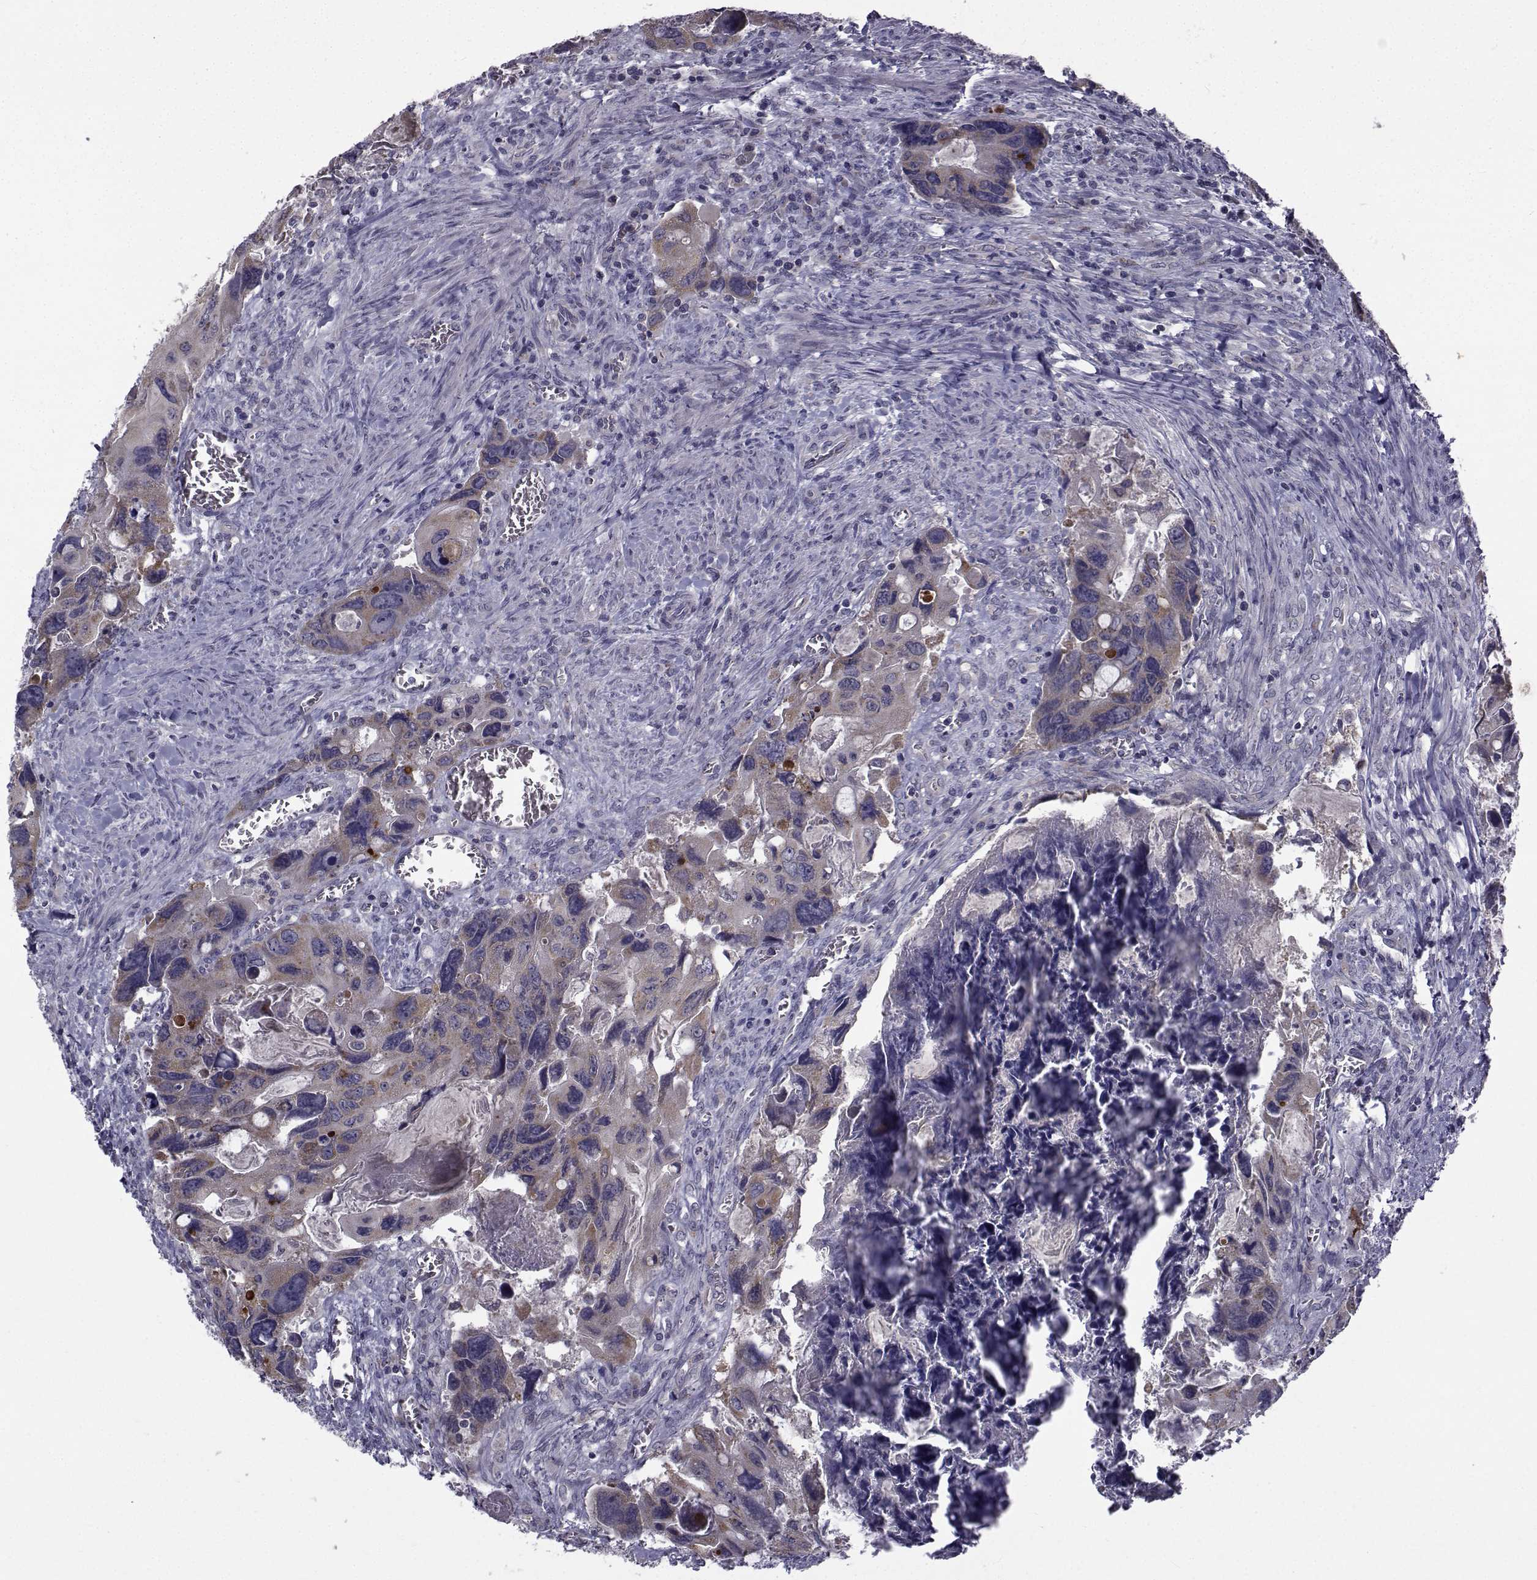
{"staining": {"intensity": "weak", "quantity": "25%-75%", "location": "cytoplasmic/membranous"}, "tissue": "colorectal cancer", "cell_type": "Tumor cells", "image_type": "cancer", "snomed": [{"axis": "morphology", "description": "Adenocarcinoma, NOS"}, {"axis": "topography", "description": "Rectum"}], "caption": "Immunohistochemical staining of adenocarcinoma (colorectal) displays low levels of weak cytoplasmic/membranous protein positivity in approximately 25%-75% of tumor cells. Nuclei are stained in blue.", "gene": "ANGPT1", "patient": {"sex": "male", "age": 62}}